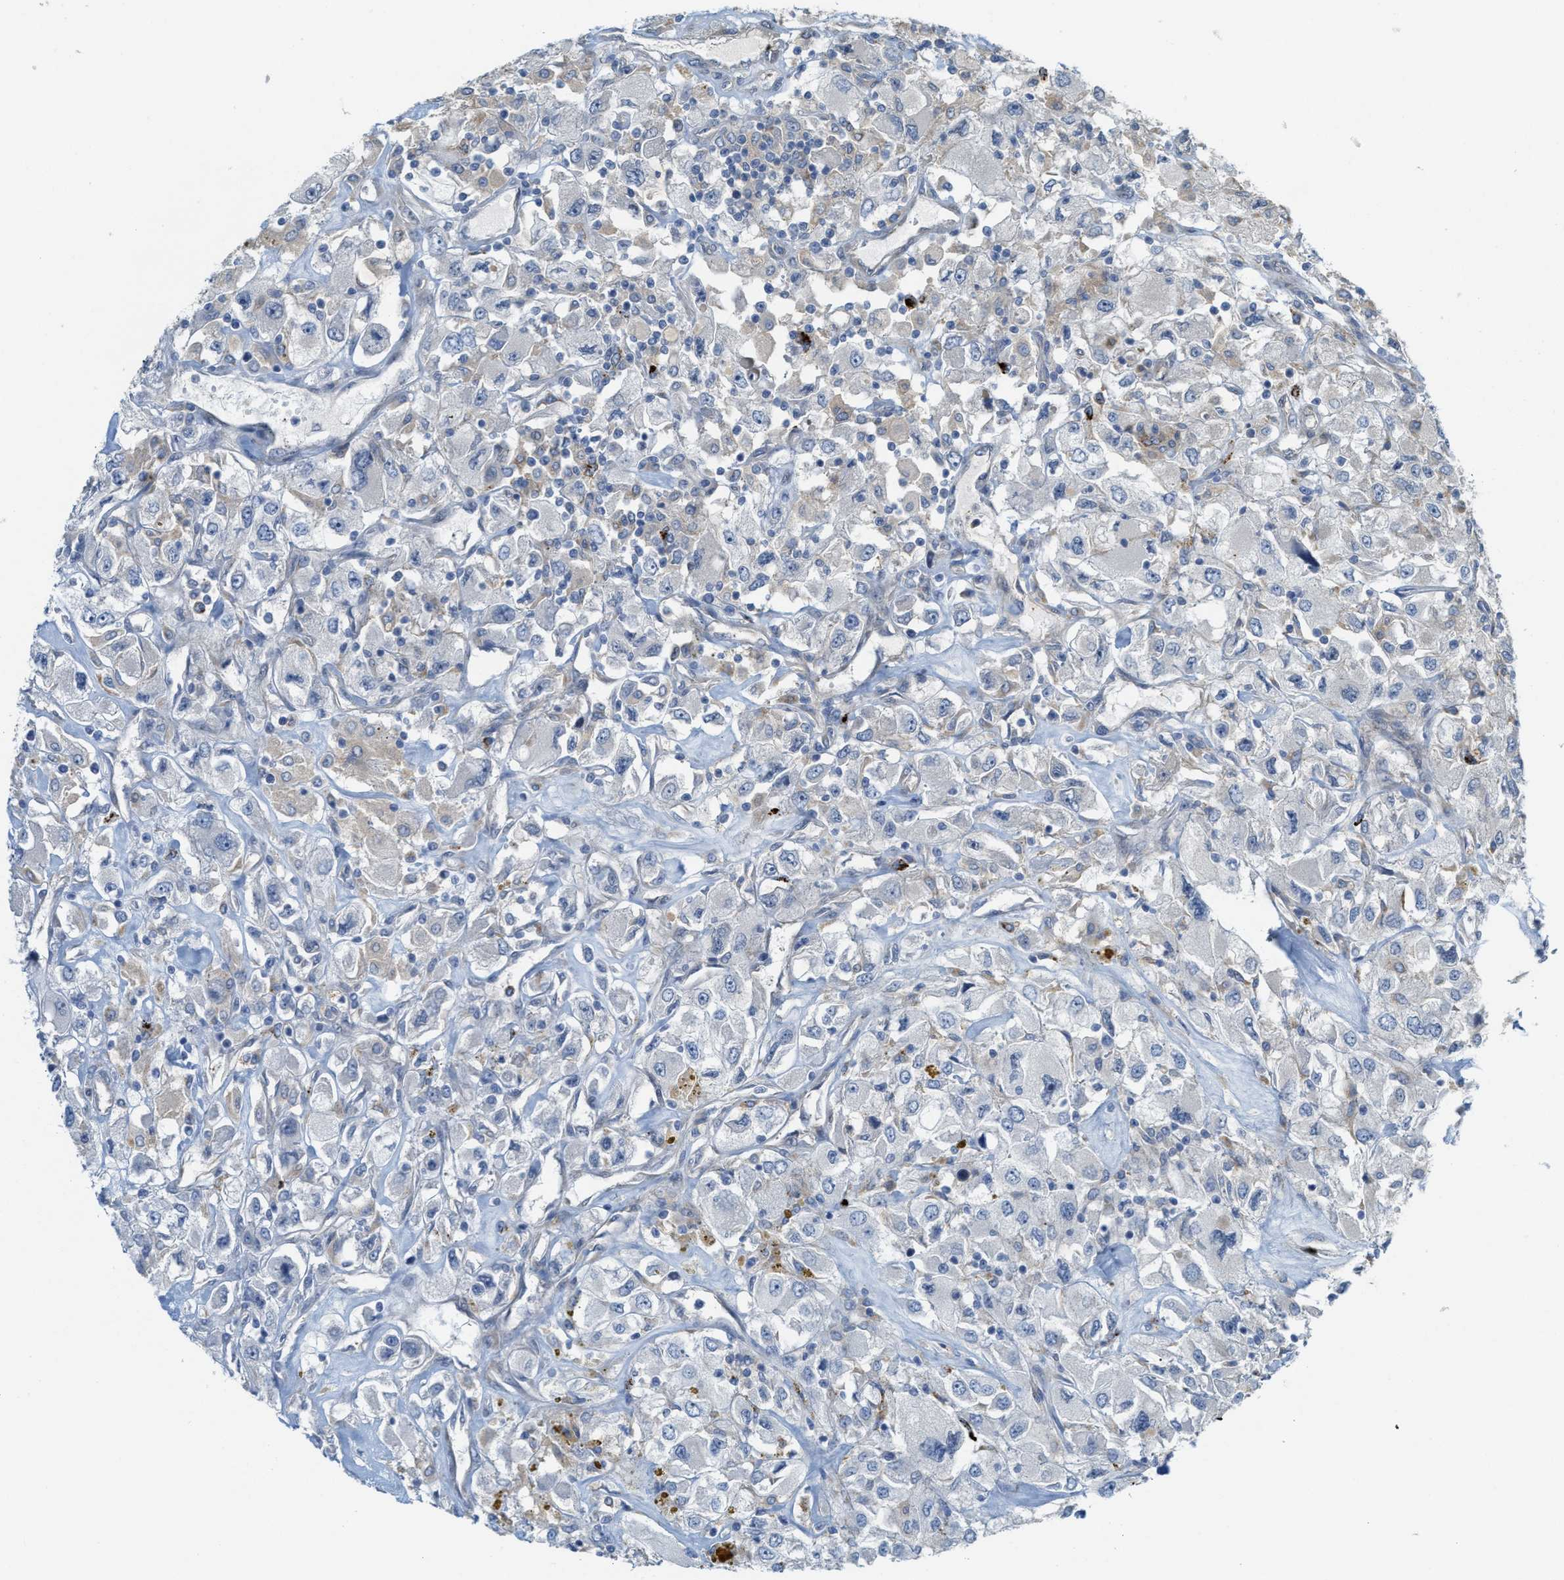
{"staining": {"intensity": "negative", "quantity": "none", "location": "none"}, "tissue": "renal cancer", "cell_type": "Tumor cells", "image_type": "cancer", "snomed": [{"axis": "morphology", "description": "Adenocarcinoma, NOS"}, {"axis": "topography", "description": "Kidney"}], "caption": "Tumor cells are negative for protein expression in human renal adenocarcinoma.", "gene": "KLHDC10", "patient": {"sex": "female", "age": 52}}